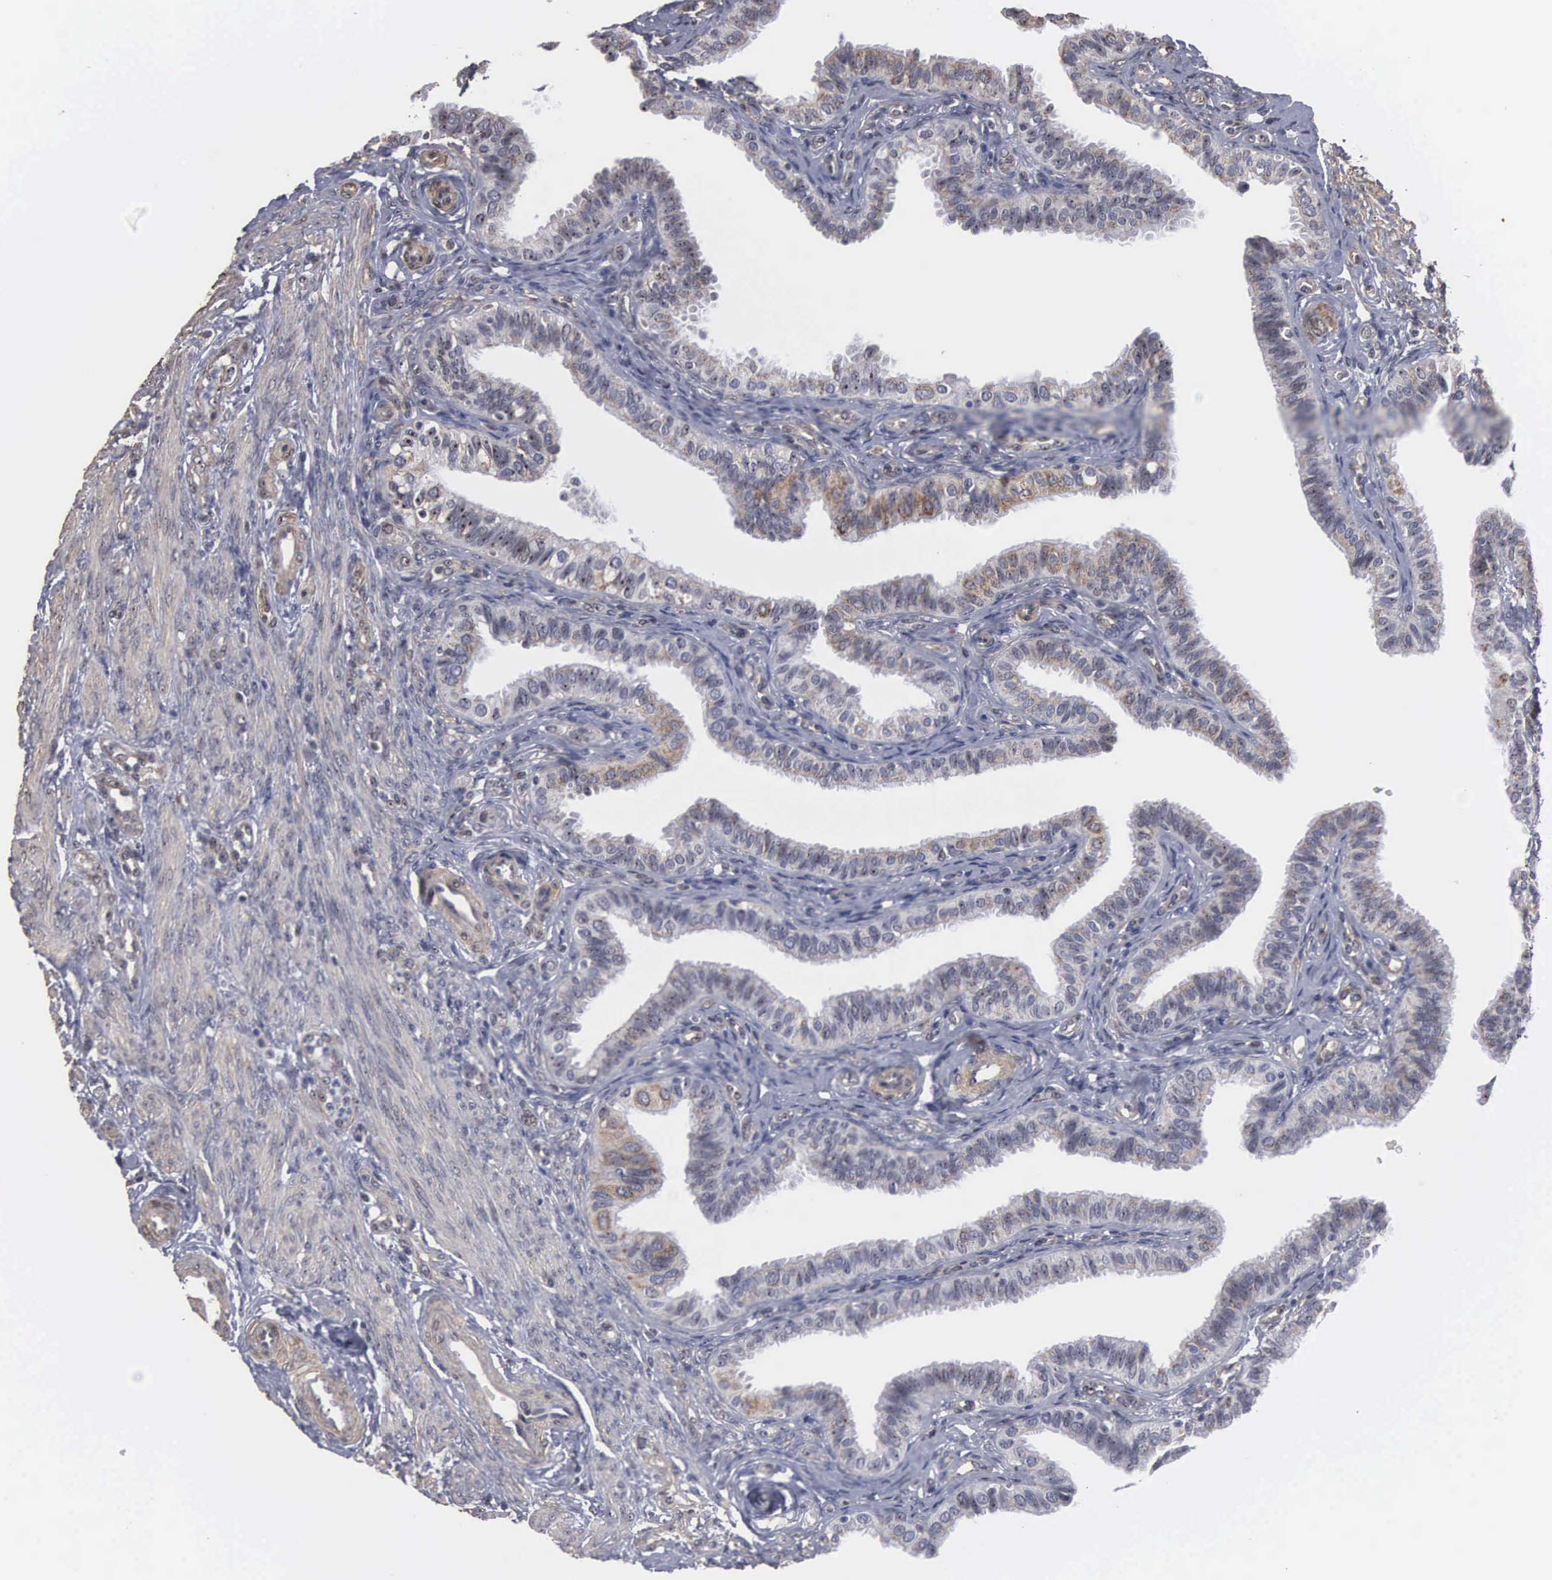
{"staining": {"intensity": "weak", "quantity": "<25%", "location": "cytoplasmic/membranous,nuclear"}, "tissue": "fallopian tube", "cell_type": "Glandular cells", "image_type": "normal", "snomed": [{"axis": "morphology", "description": "Normal tissue, NOS"}, {"axis": "topography", "description": "Fallopian tube"}], "caption": "An immunohistochemistry micrograph of normal fallopian tube is shown. There is no staining in glandular cells of fallopian tube. (IHC, brightfield microscopy, high magnification).", "gene": "NGDN", "patient": {"sex": "female", "age": 42}}